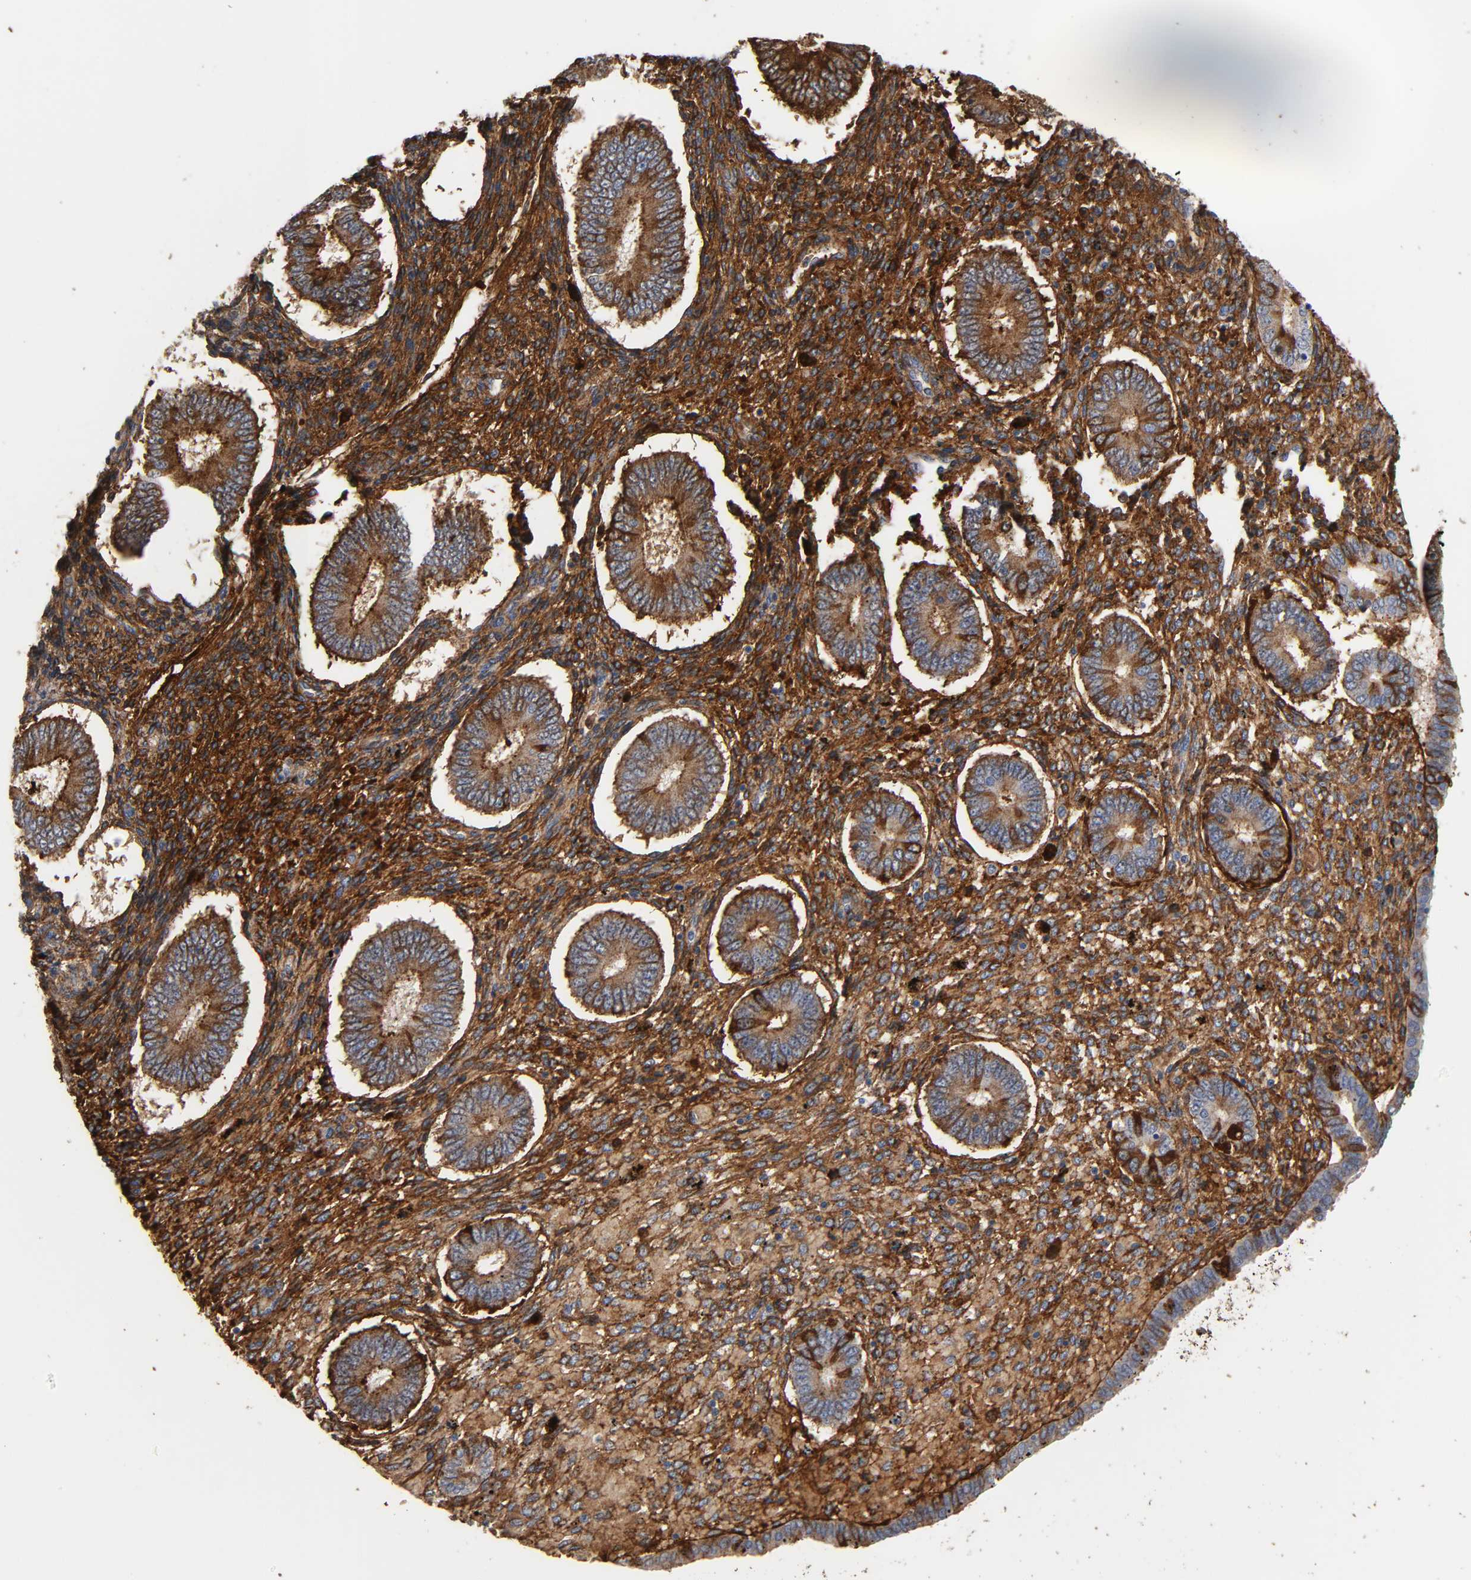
{"staining": {"intensity": "strong", "quantity": ">75%", "location": "cytoplasmic/membranous"}, "tissue": "endometrium", "cell_type": "Cells in endometrial stroma", "image_type": "normal", "snomed": [{"axis": "morphology", "description": "Normal tissue, NOS"}, {"axis": "topography", "description": "Endometrium"}], "caption": "The image reveals immunohistochemical staining of normal endometrium. There is strong cytoplasmic/membranous staining is seen in approximately >75% of cells in endometrial stroma.", "gene": "FBLN1", "patient": {"sex": "female", "age": 42}}